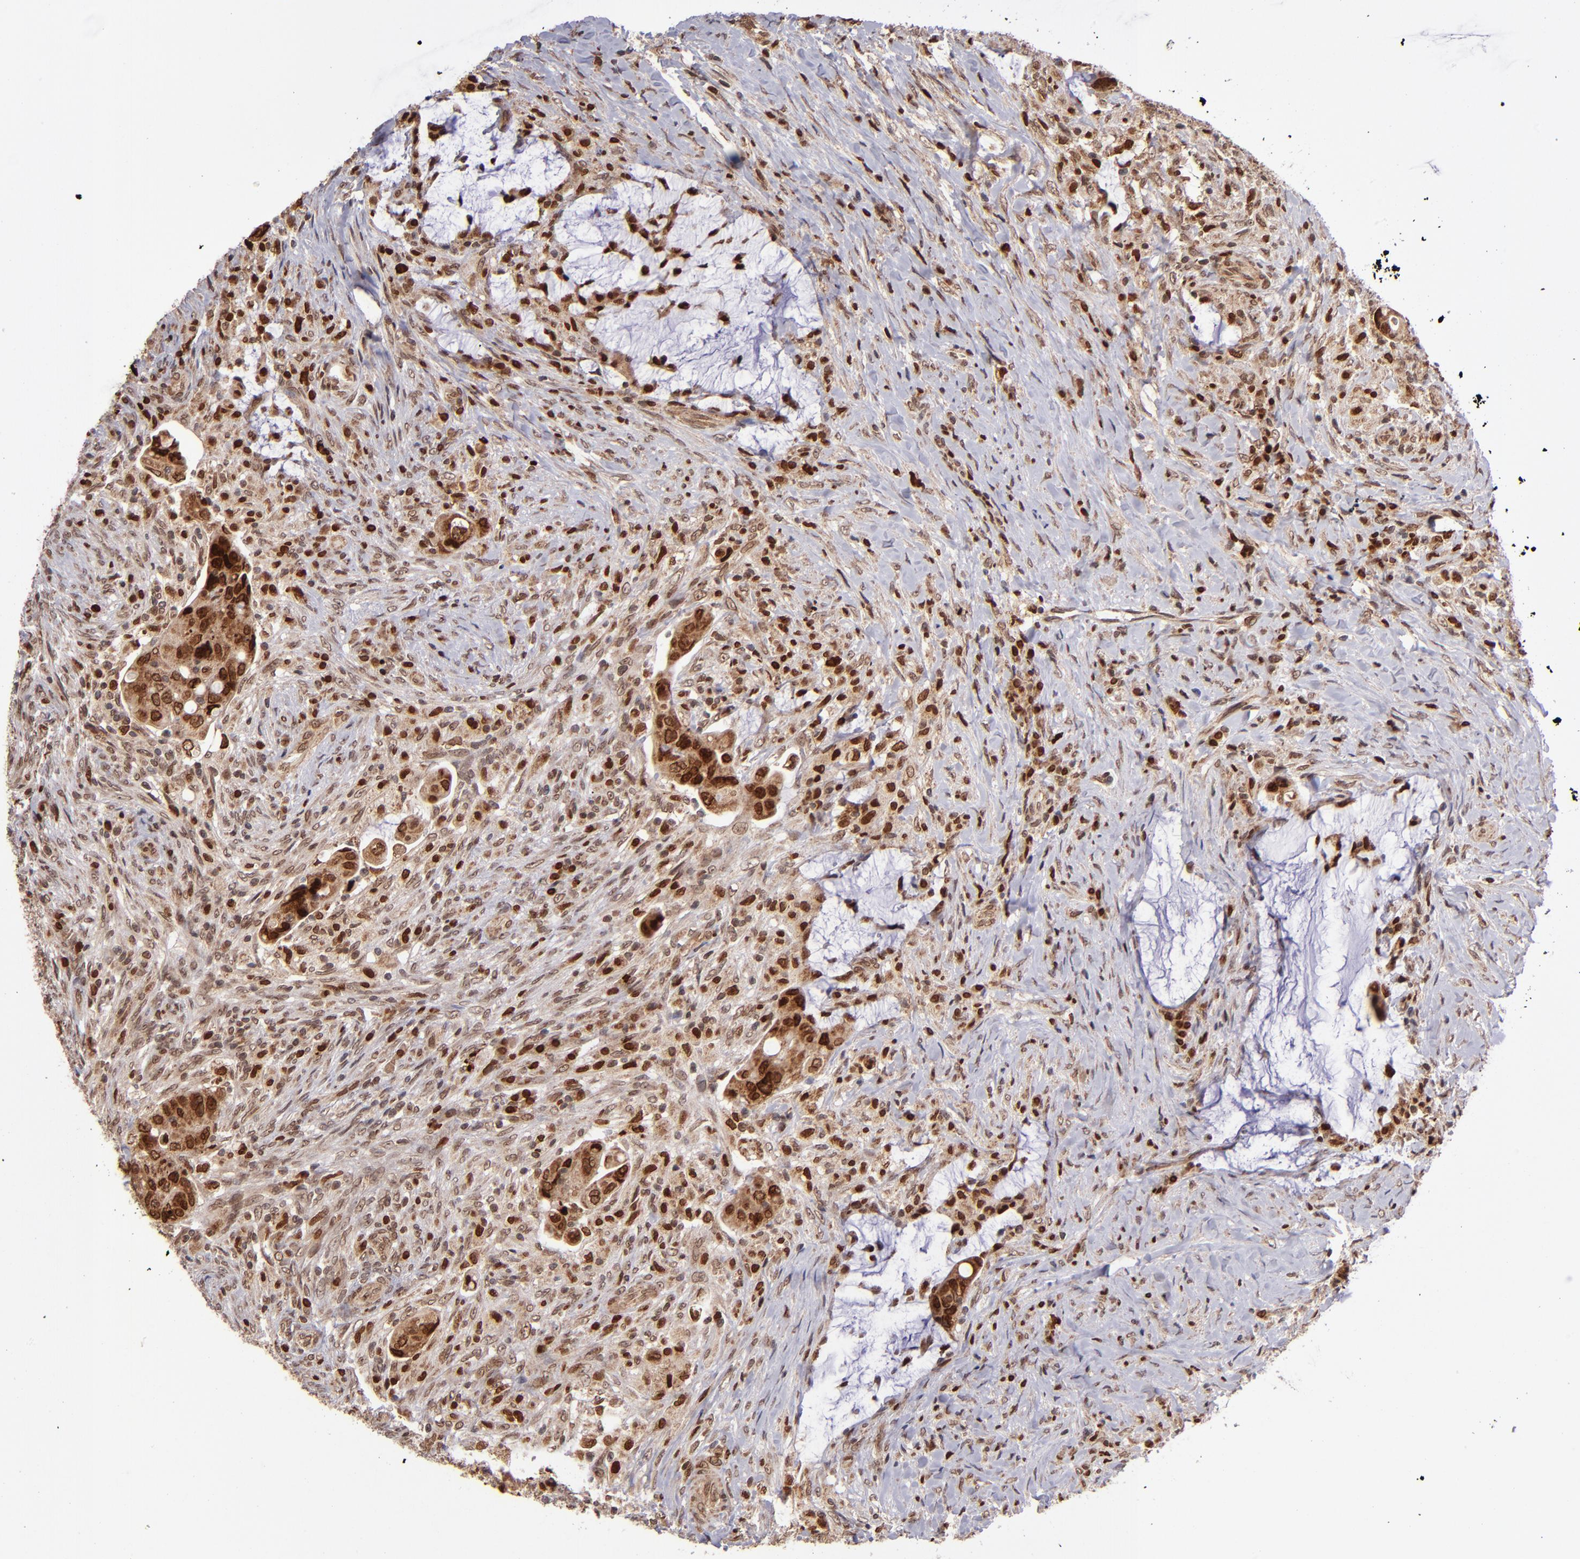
{"staining": {"intensity": "strong", "quantity": ">75%", "location": "cytoplasmic/membranous,nuclear"}, "tissue": "colorectal cancer", "cell_type": "Tumor cells", "image_type": "cancer", "snomed": [{"axis": "morphology", "description": "Adenocarcinoma, NOS"}, {"axis": "topography", "description": "Rectum"}], "caption": "Colorectal cancer stained with immunohistochemistry (IHC) reveals strong cytoplasmic/membranous and nuclear expression in about >75% of tumor cells. (Stains: DAB (3,3'-diaminobenzidine) in brown, nuclei in blue, Microscopy: brightfield microscopy at high magnification).", "gene": "TOP1MT", "patient": {"sex": "female", "age": 71}}